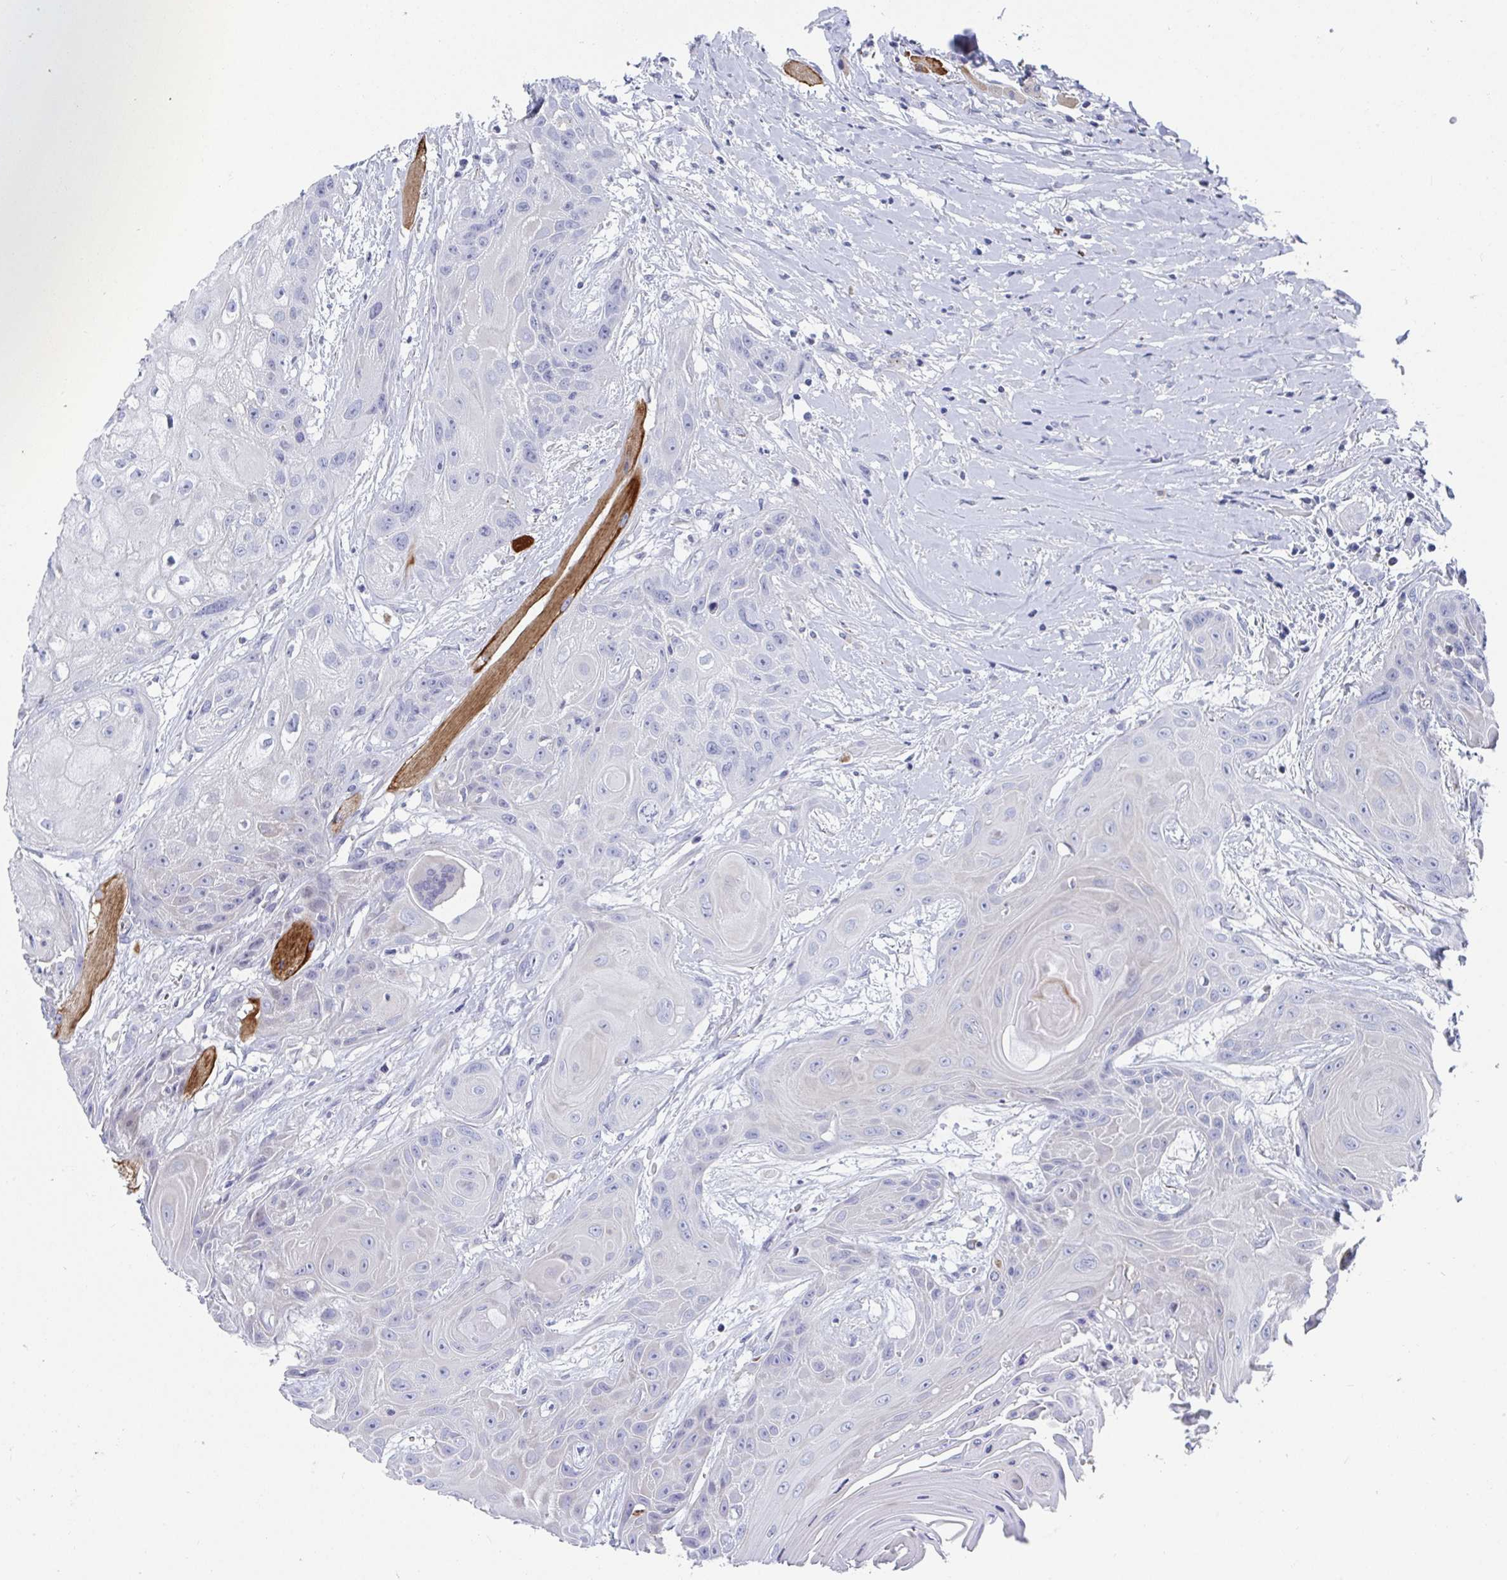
{"staining": {"intensity": "negative", "quantity": "none", "location": "none"}, "tissue": "head and neck cancer", "cell_type": "Tumor cells", "image_type": "cancer", "snomed": [{"axis": "morphology", "description": "Squamous cell carcinoma, NOS"}, {"axis": "topography", "description": "Head-Neck"}], "caption": "An immunohistochemistry image of head and neck cancer is shown. There is no staining in tumor cells of head and neck cancer. (IHC, brightfield microscopy, high magnification).", "gene": "ZFP82", "patient": {"sex": "female", "age": 73}}